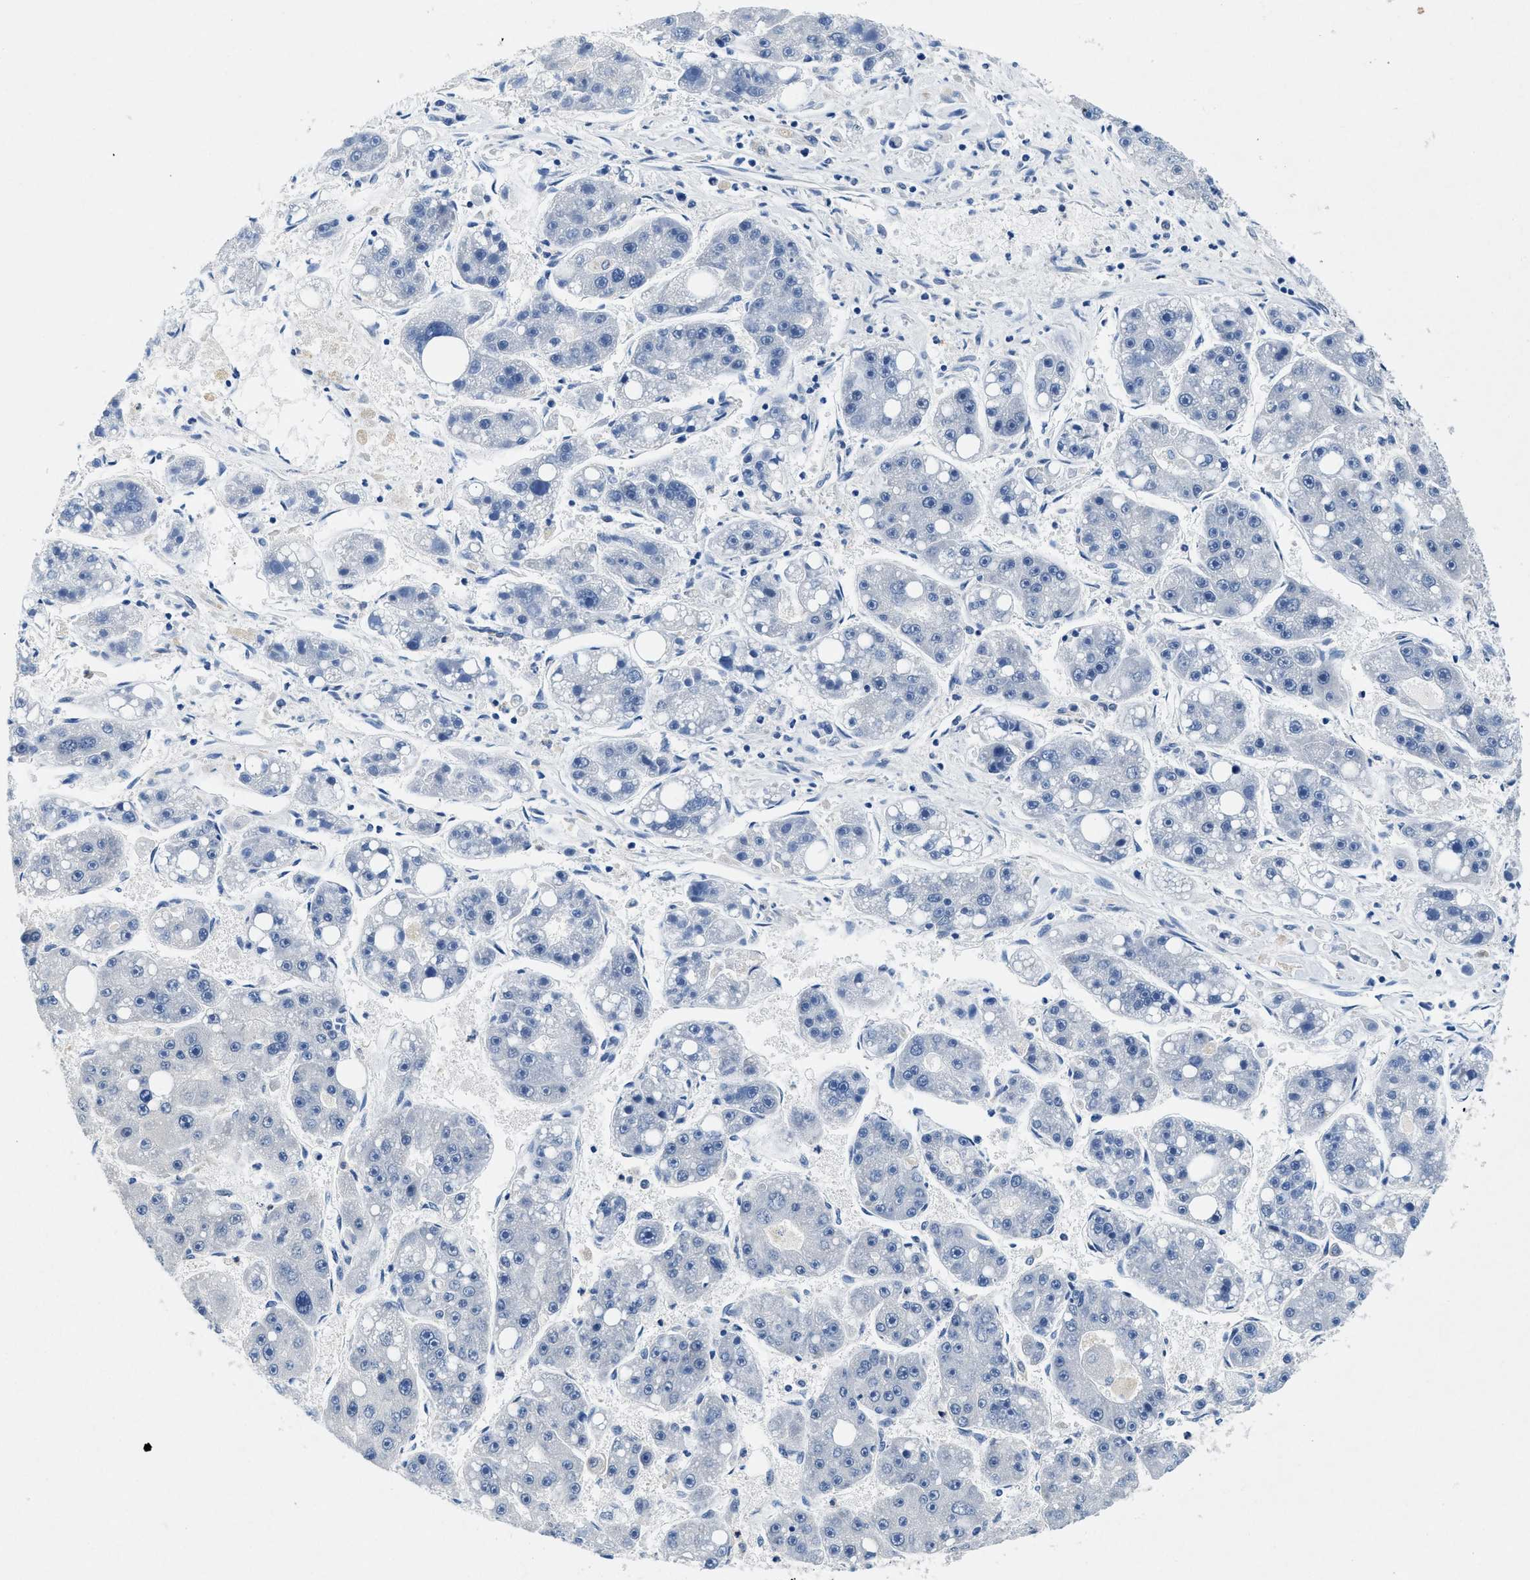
{"staining": {"intensity": "negative", "quantity": "none", "location": "none"}, "tissue": "liver cancer", "cell_type": "Tumor cells", "image_type": "cancer", "snomed": [{"axis": "morphology", "description": "Carcinoma, Hepatocellular, NOS"}, {"axis": "topography", "description": "Liver"}], "caption": "High magnification brightfield microscopy of hepatocellular carcinoma (liver) stained with DAB (3,3'-diaminobenzidine) (brown) and counterstained with hematoxylin (blue): tumor cells show no significant staining.", "gene": "COPS2", "patient": {"sex": "female", "age": 61}}